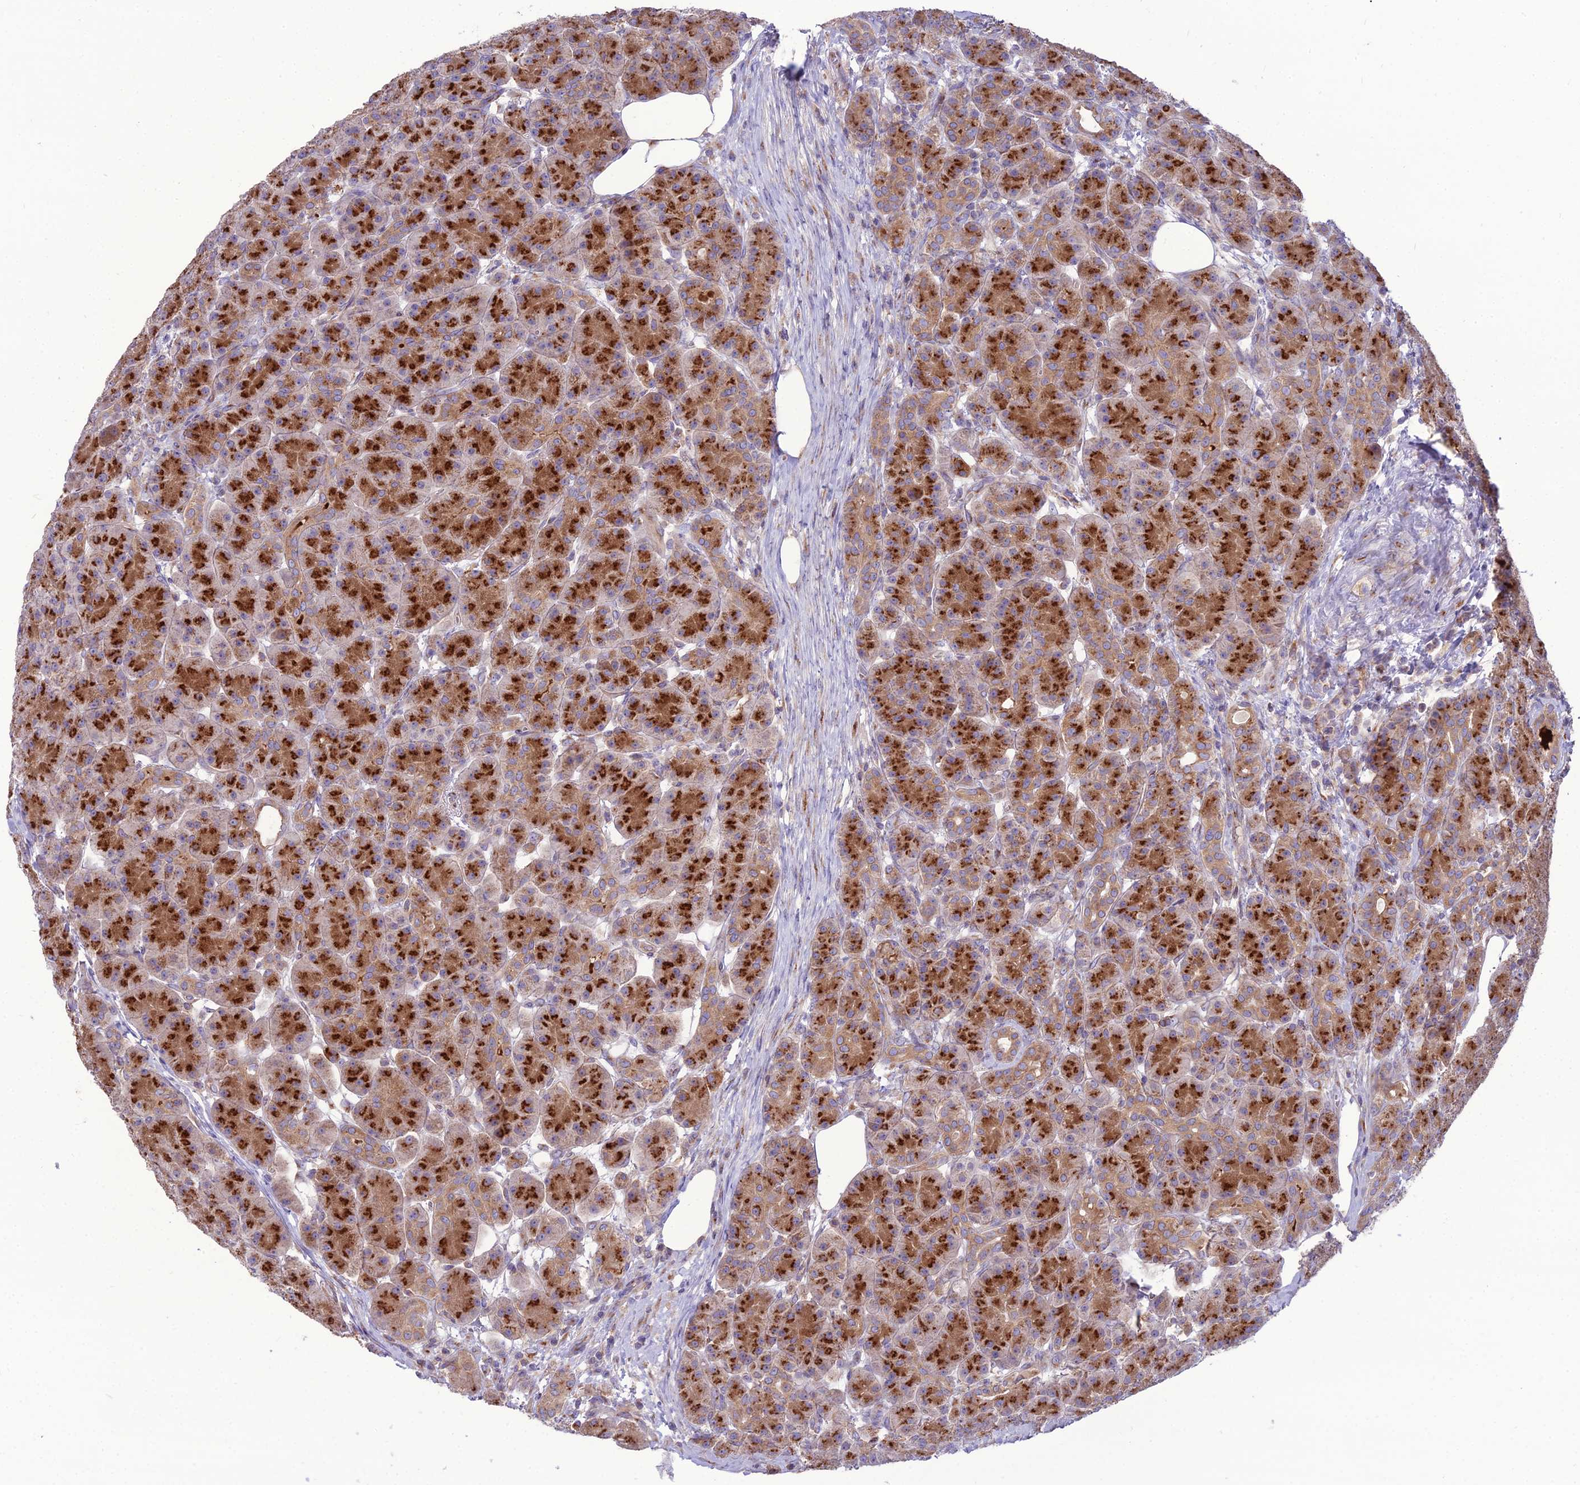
{"staining": {"intensity": "strong", "quantity": "25%-75%", "location": "cytoplasmic/membranous"}, "tissue": "pancreas", "cell_type": "Exocrine glandular cells", "image_type": "normal", "snomed": [{"axis": "morphology", "description": "Normal tissue, NOS"}, {"axis": "topography", "description": "Pancreas"}], "caption": "A micrograph showing strong cytoplasmic/membranous positivity in about 25%-75% of exocrine glandular cells in benign pancreas, as visualized by brown immunohistochemical staining.", "gene": "SPRYD7", "patient": {"sex": "male", "age": 63}}